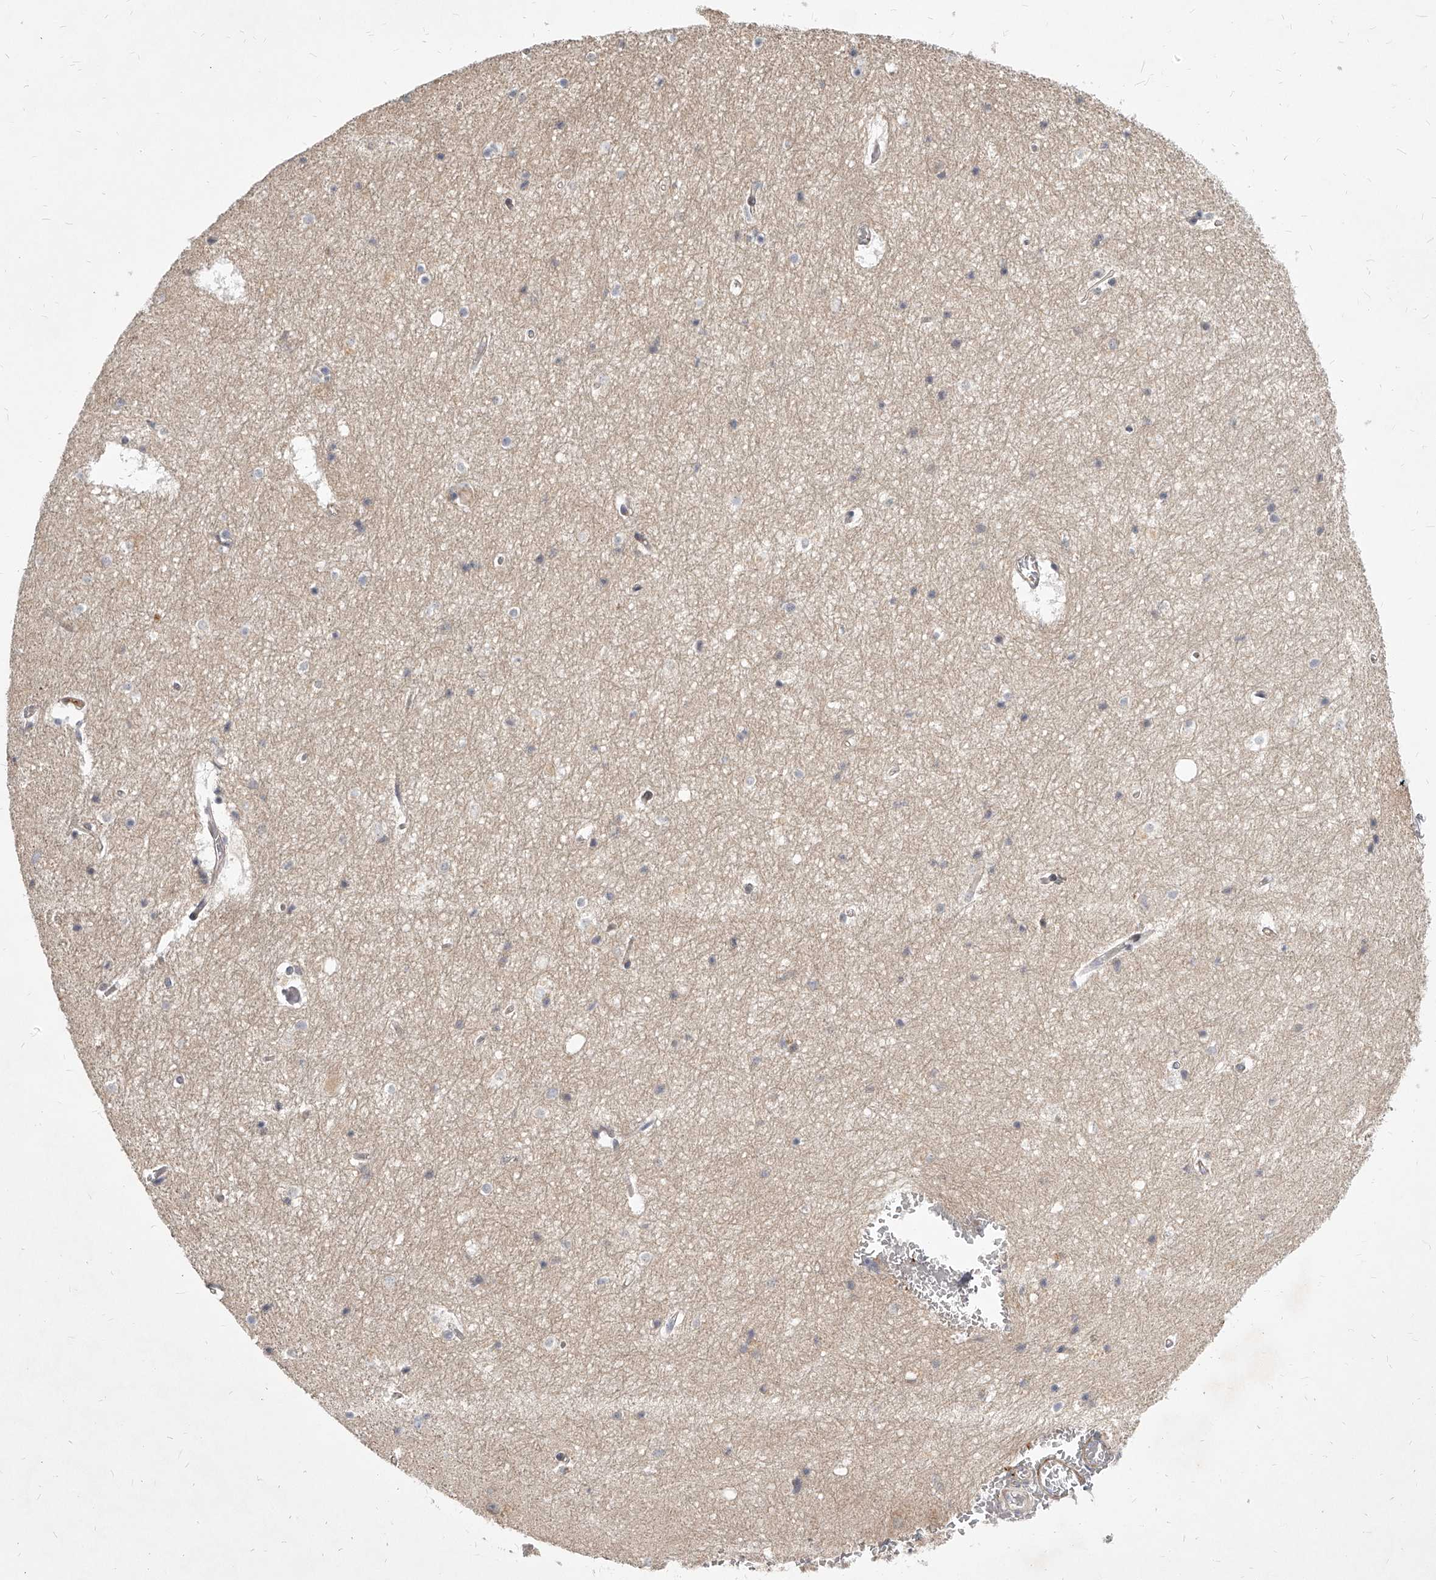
{"staining": {"intensity": "negative", "quantity": "none", "location": "none"}, "tissue": "hippocampus", "cell_type": "Glial cells", "image_type": "normal", "snomed": [{"axis": "morphology", "description": "Normal tissue, NOS"}, {"axis": "topography", "description": "Hippocampus"}], "caption": "Immunohistochemistry (IHC) micrograph of benign hippocampus stained for a protein (brown), which exhibits no staining in glial cells.", "gene": "SLC37A1", "patient": {"sex": "female", "age": 52}}